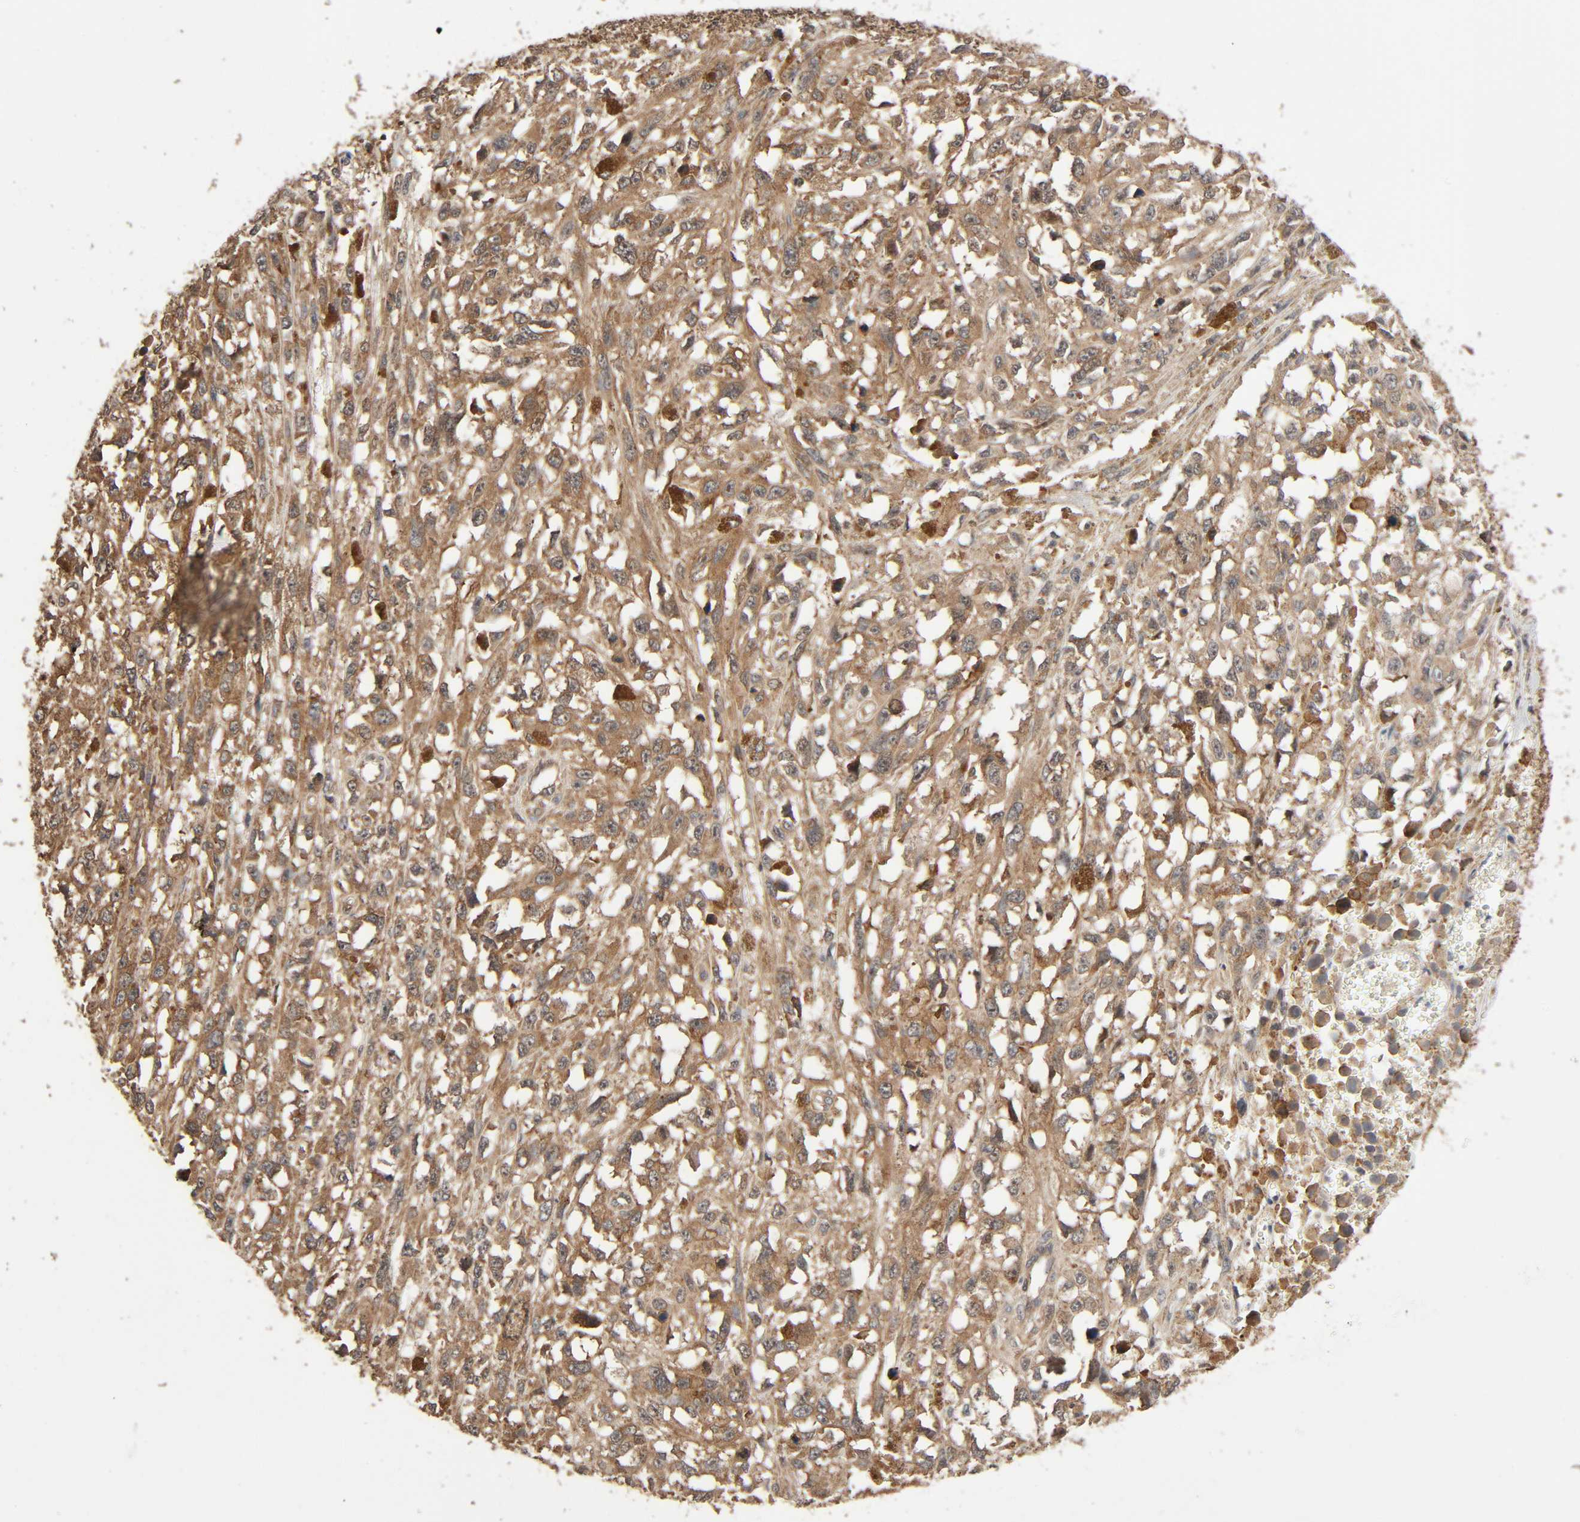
{"staining": {"intensity": "moderate", "quantity": ">75%", "location": "cytoplasmic/membranous"}, "tissue": "melanoma", "cell_type": "Tumor cells", "image_type": "cancer", "snomed": [{"axis": "morphology", "description": "Malignant melanoma, Metastatic site"}, {"axis": "topography", "description": "Lymph node"}], "caption": "A histopathology image of malignant melanoma (metastatic site) stained for a protein displays moderate cytoplasmic/membranous brown staining in tumor cells.", "gene": "PPP2R1B", "patient": {"sex": "male", "age": 59}}